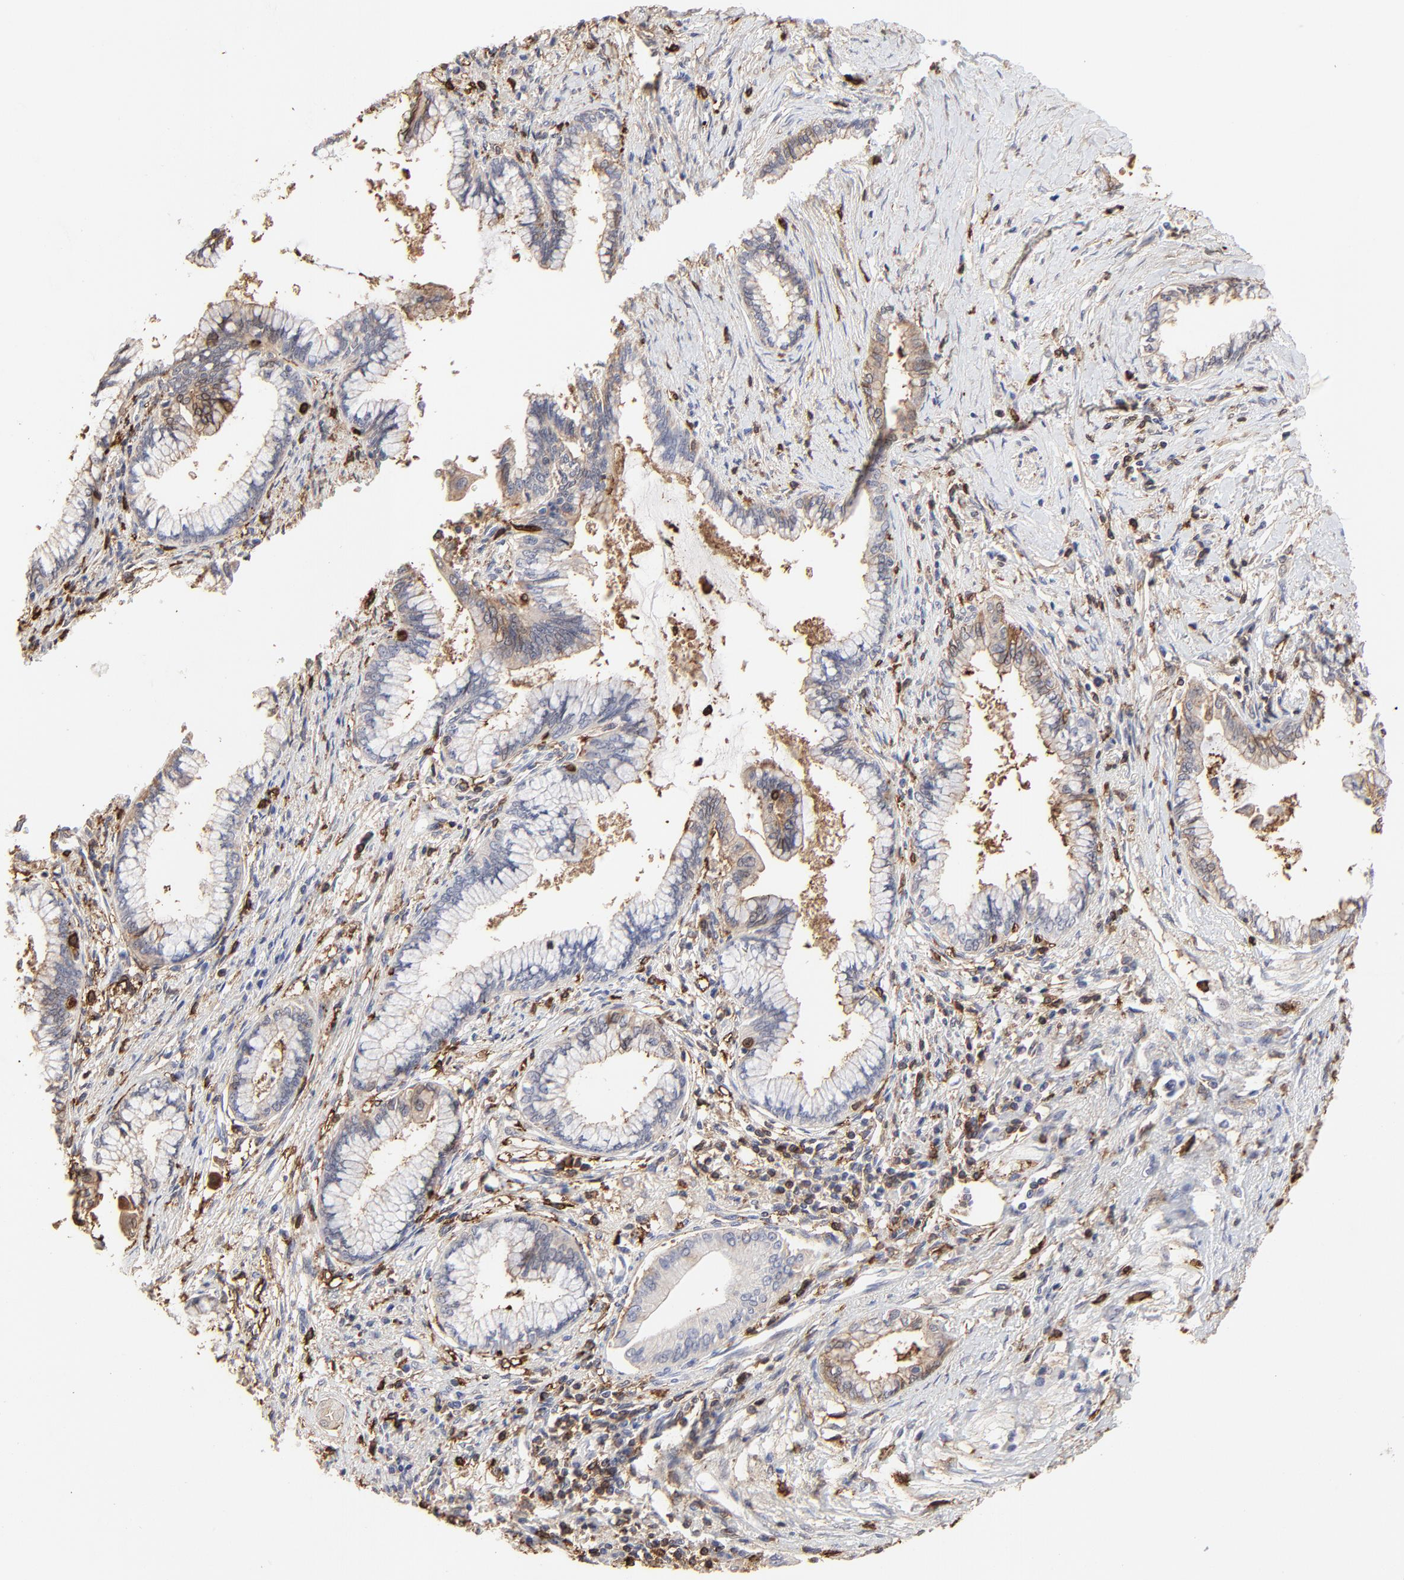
{"staining": {"intensity": "negative", "quantity": "none", "location": "none"}, "tissue": "pancreatic cancer", "cell_type": "Tumor cells", "image_type": "cancer", "snomed": [{"axis": "morphology", "description": "Adenocarcinoma, NOS"}, {"axis": "topography", "description": "Pancreas"}], "caption": "Pancreatic cancer was stained to show a protein in brown. There is no significant positivity in tumor cells.", "gene": "SLC6A14", "patient": {"sex": "female", "age": 64}}